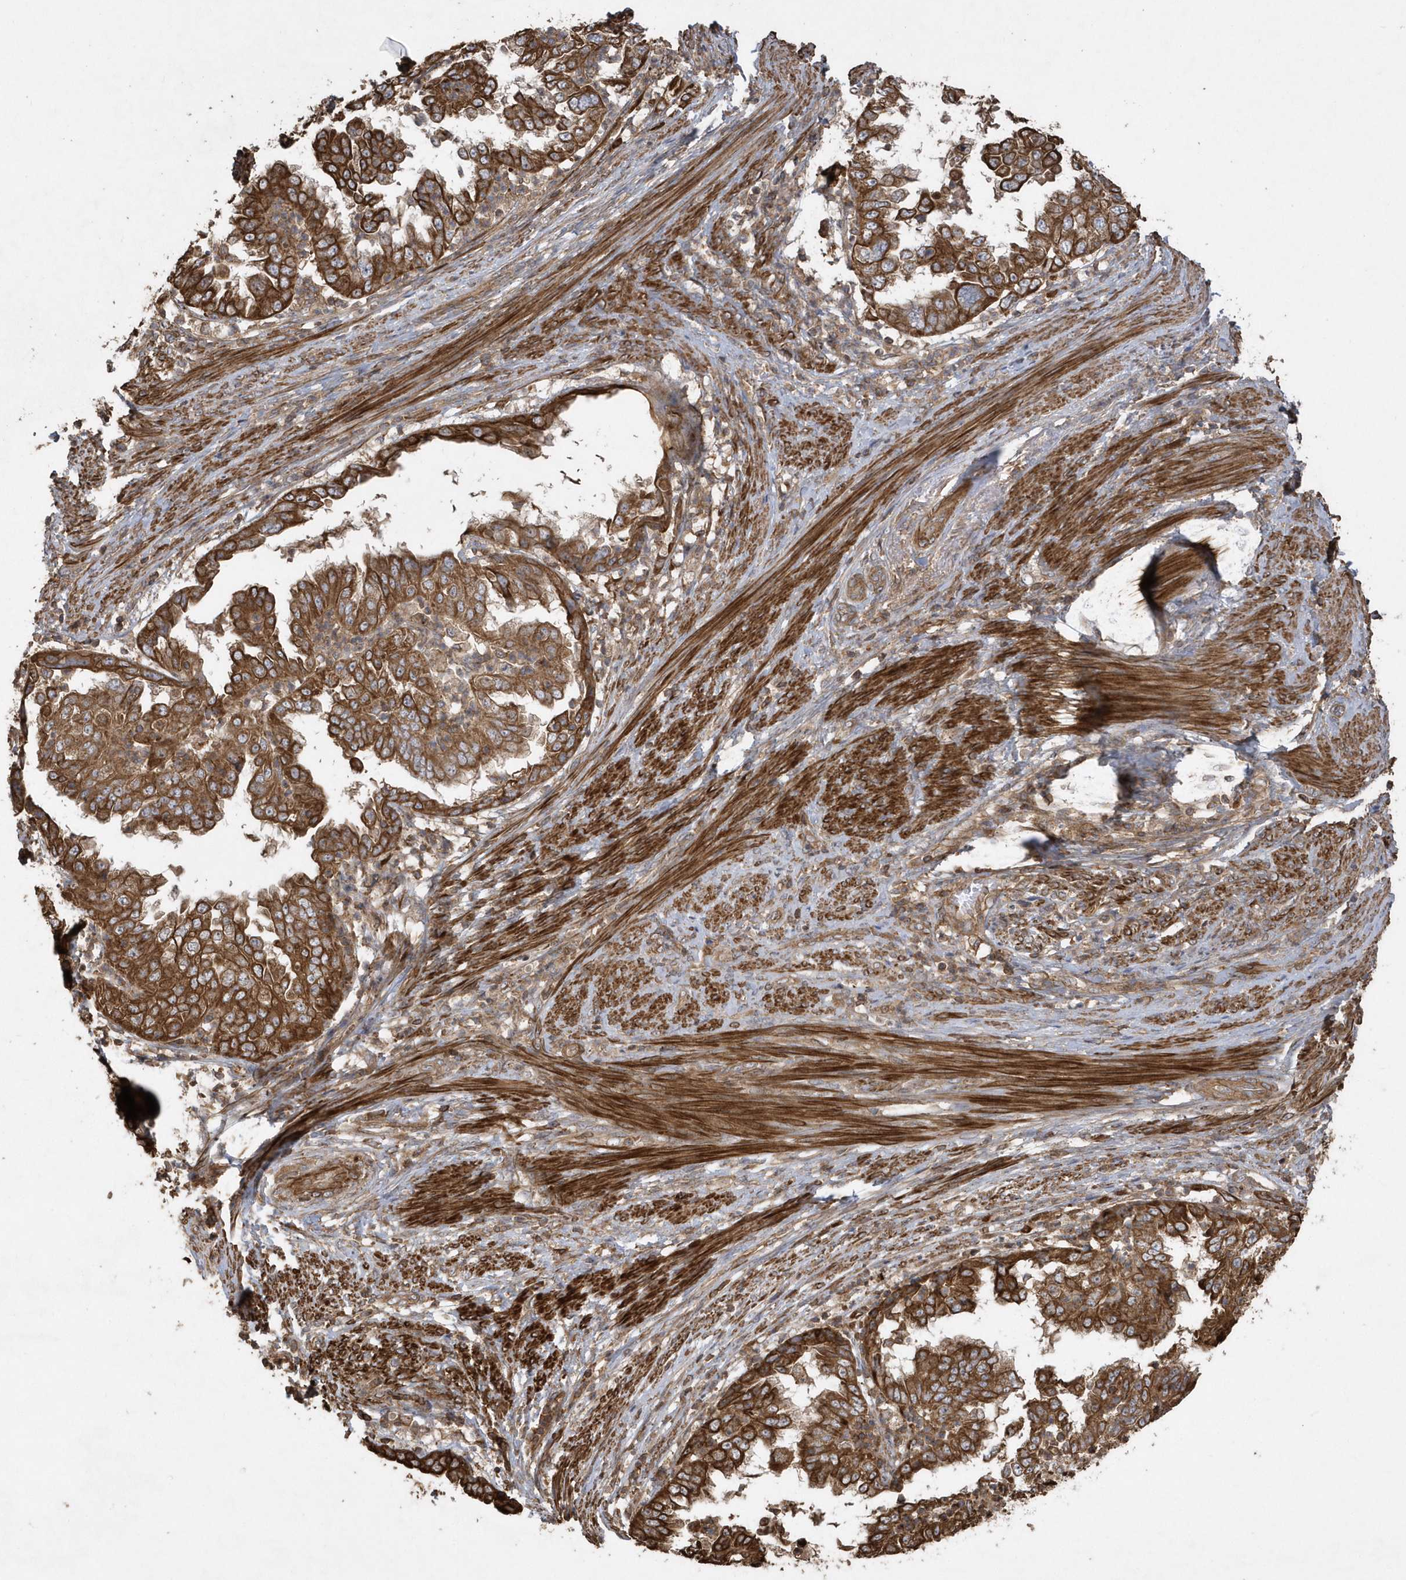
{"staining": {"intensity": "strong", "quantity": ">75%", "location": "cytoplasmic/membranous"}, "tissue": "endometrial cancer", "cell_type": "Tumor cells", "image_type": "cancer", "snomed": [{"axis": "morphology", "description": "Adenocarcinoma, NOS"}, {"axis": "topography", "description": "Endometrium"}], "caption": "Endometrial adenocarcinoma tissue shows strong cytoplasmic/membranous staining in about >75% of tumor cells", "gene": "SENP8", "patient": {"sex": "female", "age": 85}}